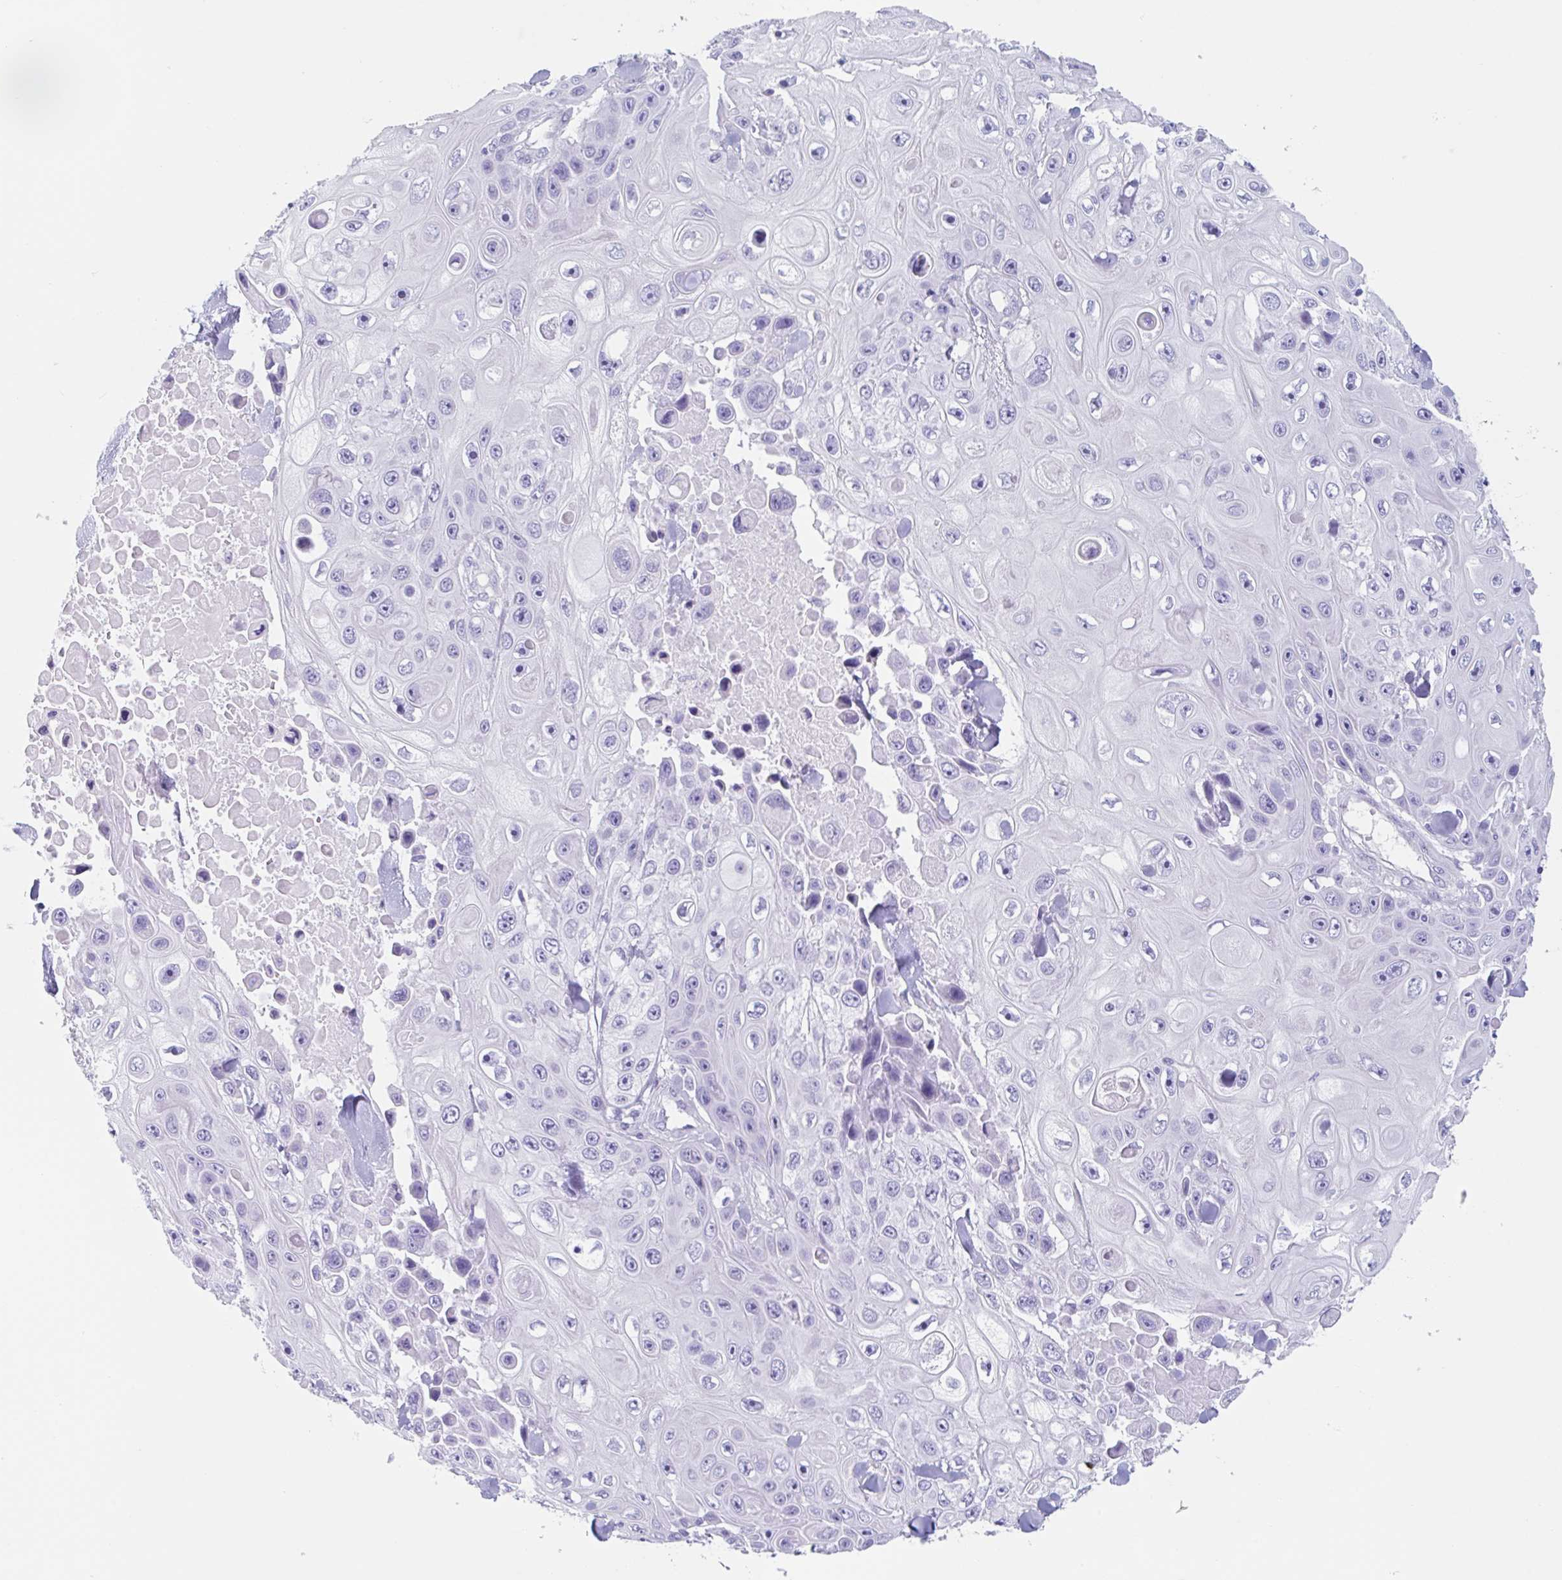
{"staining": {"intensity": "negative", "quantity": "none", "location": "none"}, "tissue": "skin cancer", "cell_type": "Tumor cells", "image_type": "cancer", "snomed": [{"axis": "morphology", "description": "Squamous cell carcinoma, NOS"}, {"axis": "topography", "description": "Skin"}], "caption": "Immunohistochemistry (IHC) of human skin cancer (squamous cell carcinoma) shows no expression in tumor cells.", "gene": "TAS2R41", "patient": {"sex": "male", "age": 82}}